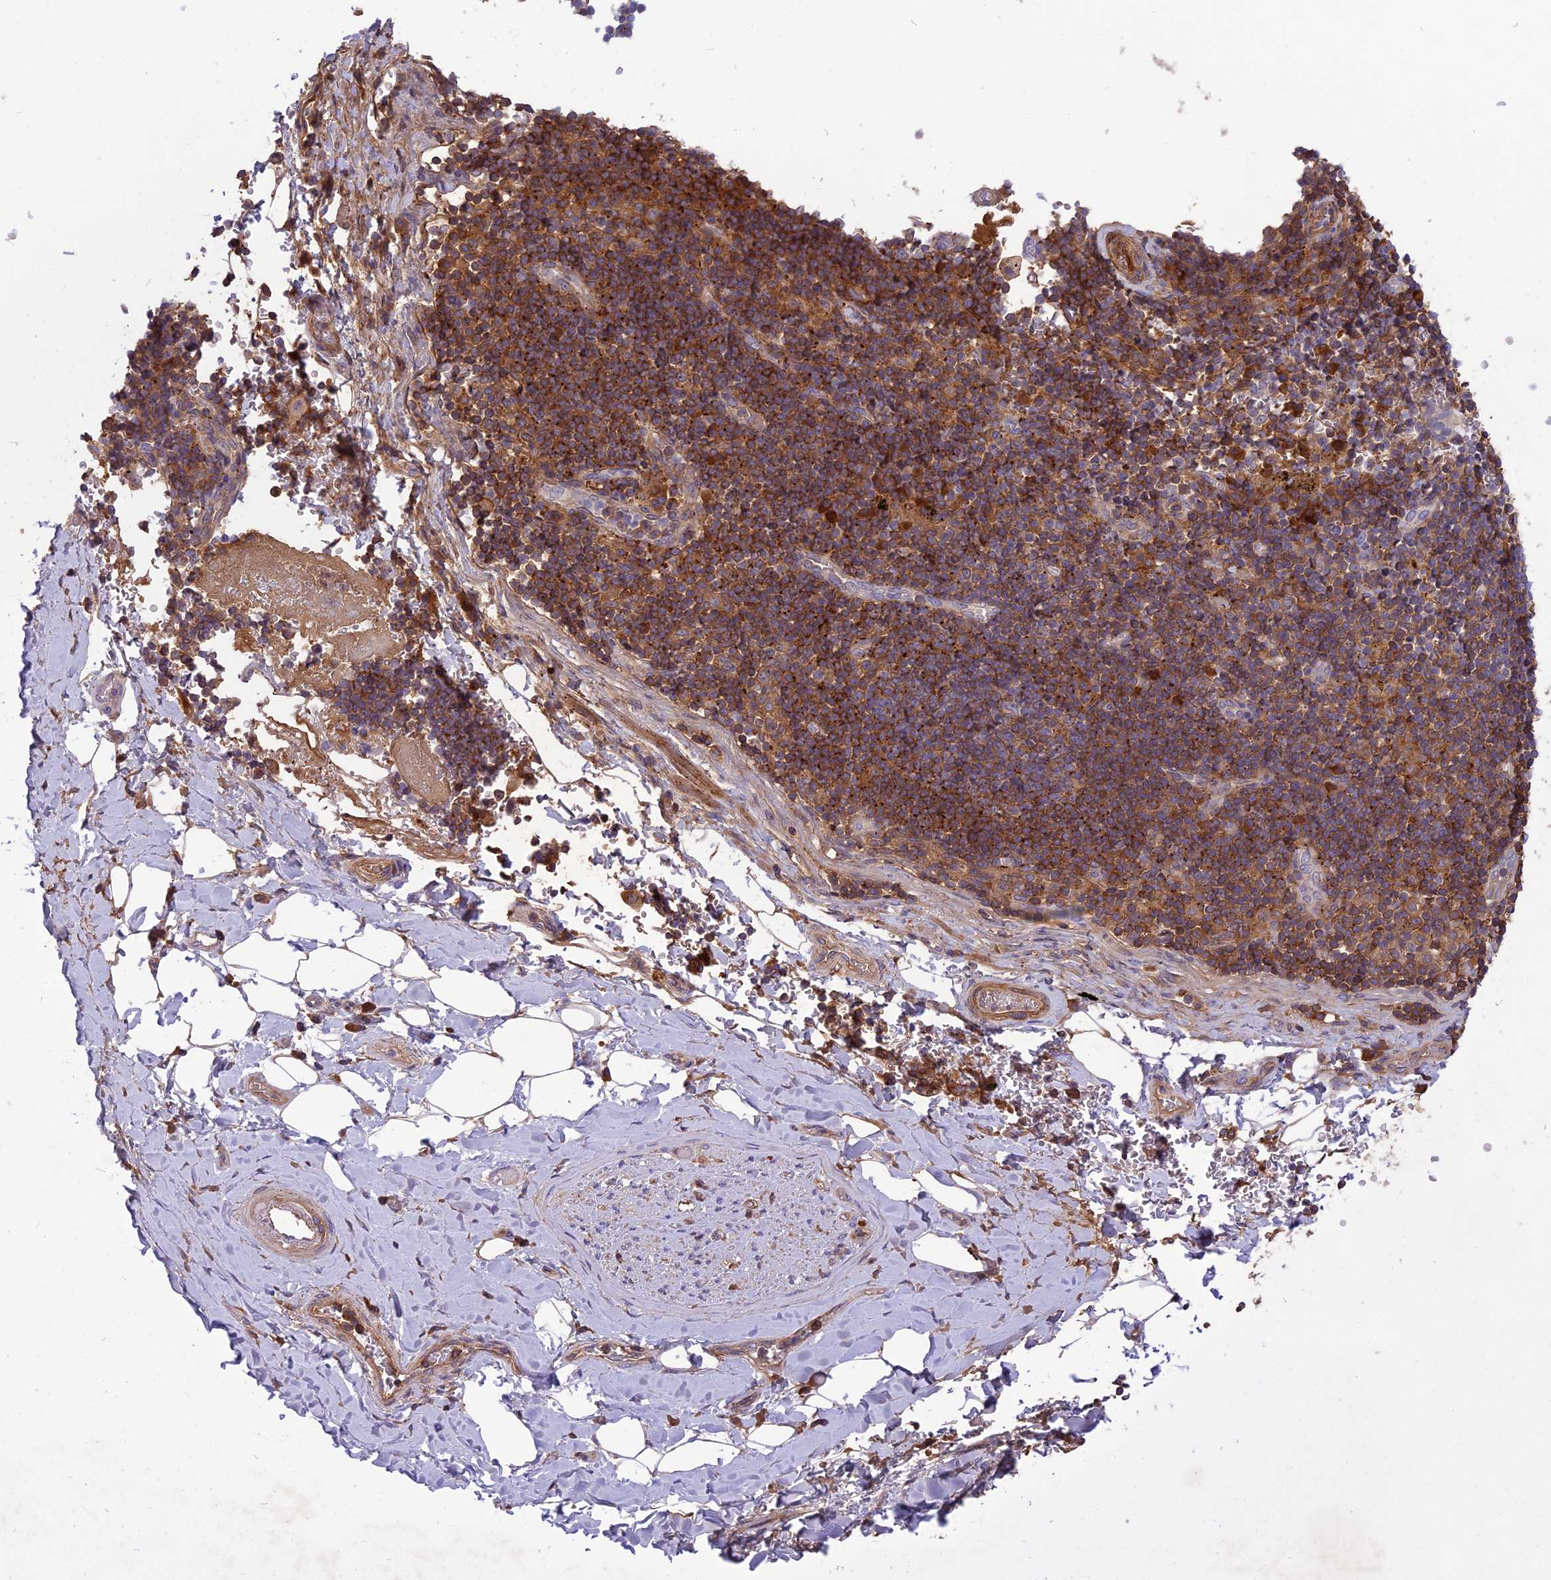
{"staining": {"intensity": "weak", "quantity": ">75%", "location": "cytoplasmic/membranous"}, "tissue": "adipose tissue", "cell_type": "Adipocytes", "image_type": "normal", "snomed": [{"axis": "morphology", "description": "Normal tissue, NOS"}, {"axis": "topography", "description": "Lymph node"}, {"axis": "topography", "description": "Cartilage tissue"}, {"axis": "topography", "description": "Bronchus"}], "caption": "Adipose tissue was stained to show a protein in brown. There is low levels of weak cytoplasmic/membranous staining in approximately >75% of adipocytes. (DAB (3,3'-diaminobenzidine) IHC with brightfield microscopy, high magnification).", "gene": "ADO", "patient": {"sex": "male", "age": 63}}